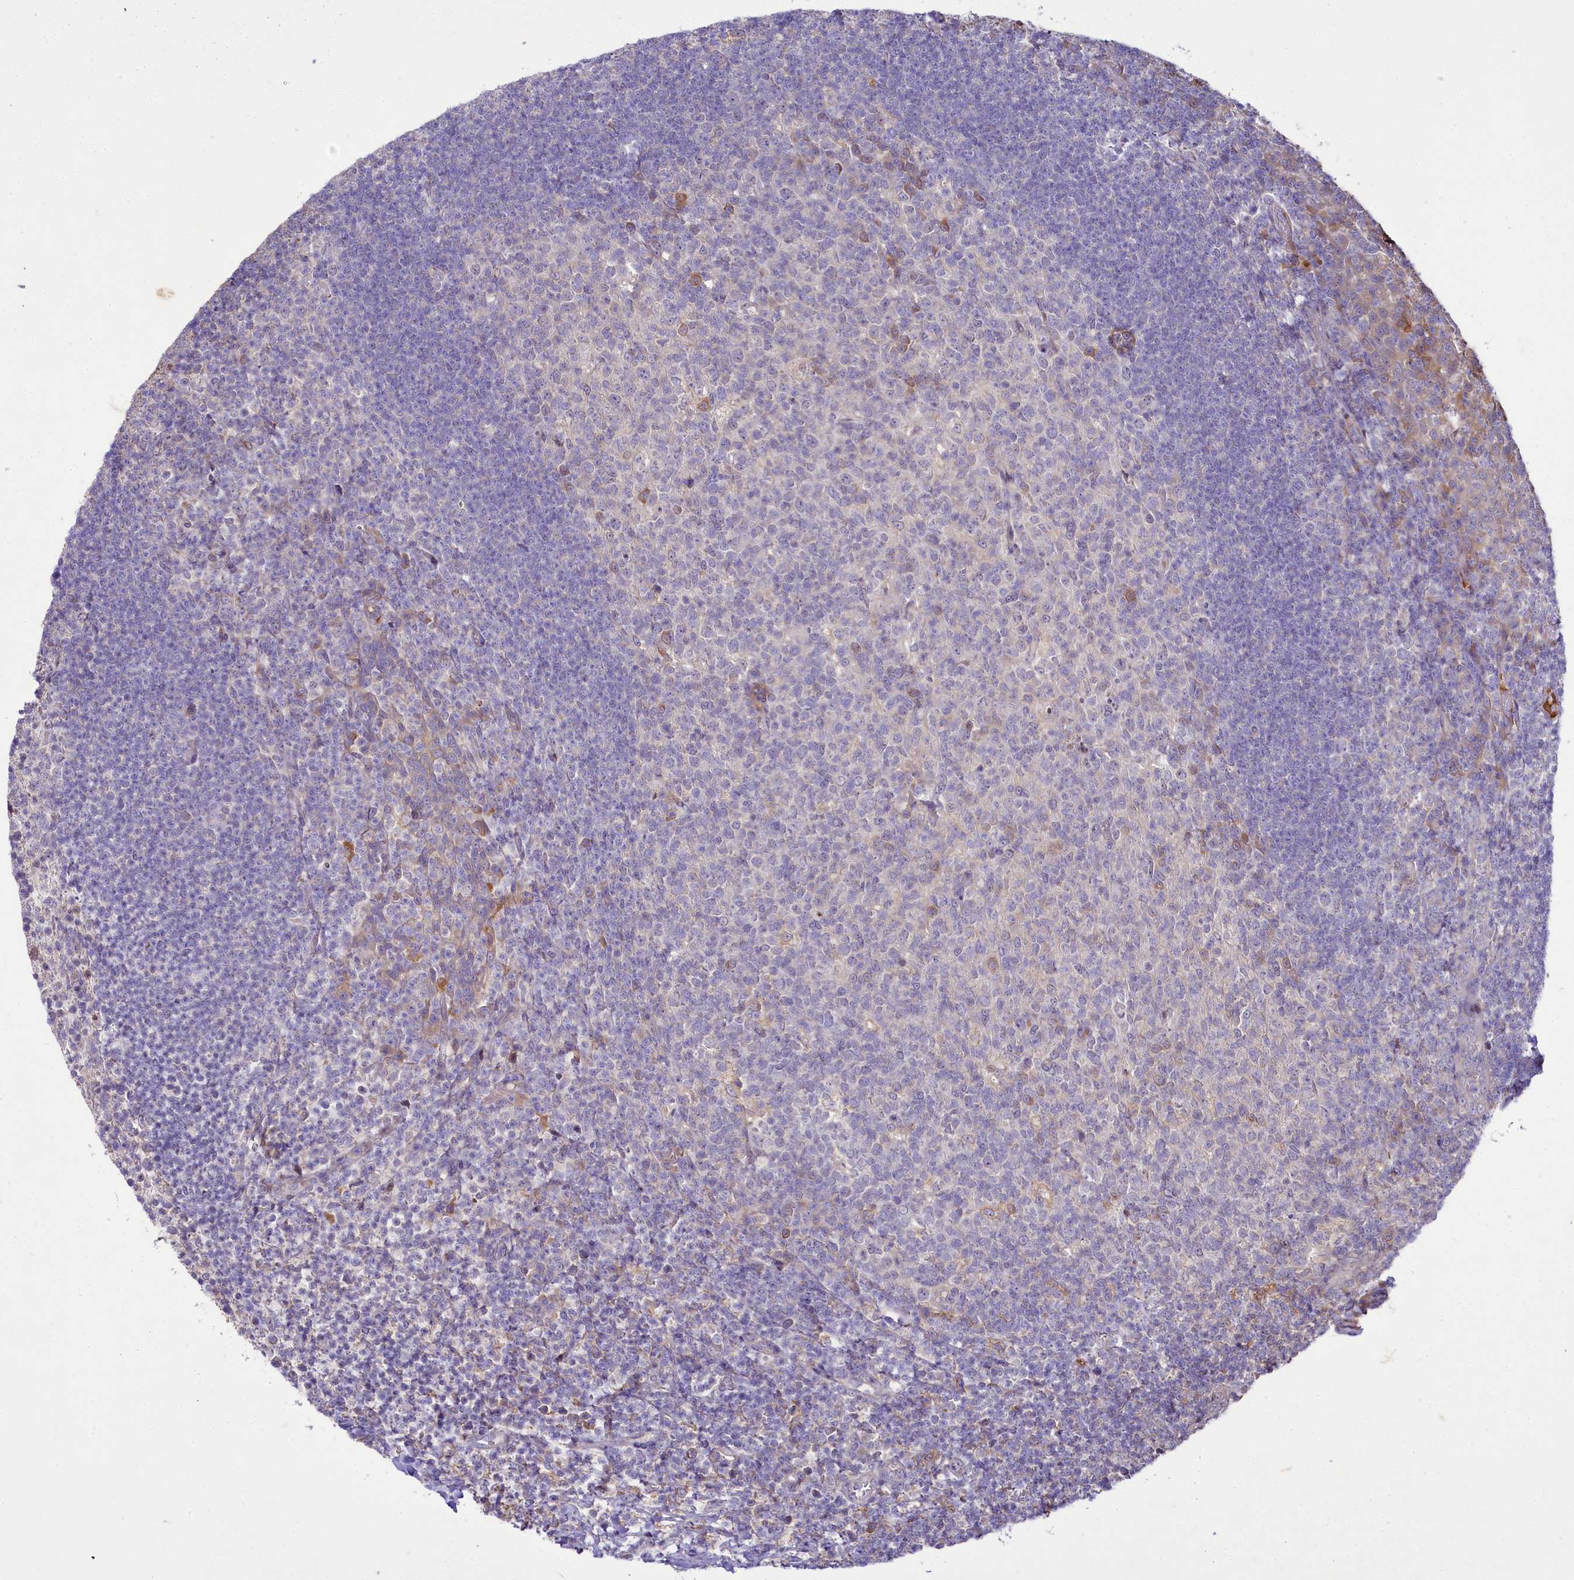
{"staining": {"intensity": "moderate", "quantity": "<25%", "location": "cytoplasmic/membranous"}, "tissue": "tonsil", "cell_type": "Germinal center cells", "image_type": "normal", "snomed": [{"axis": "morphology", "description": "Normal tissue, NOS"}, {"axis": "topography", "description": "Tonsil"}], "caption": "Benign tonsil displays moderate cytoplasmic/membranous staining in approximately <25% of germinal center cells, visualized by immunohistochemistry.", "gene": "ZC3H12C", "patient": {"sex": "female", "age": 10}}